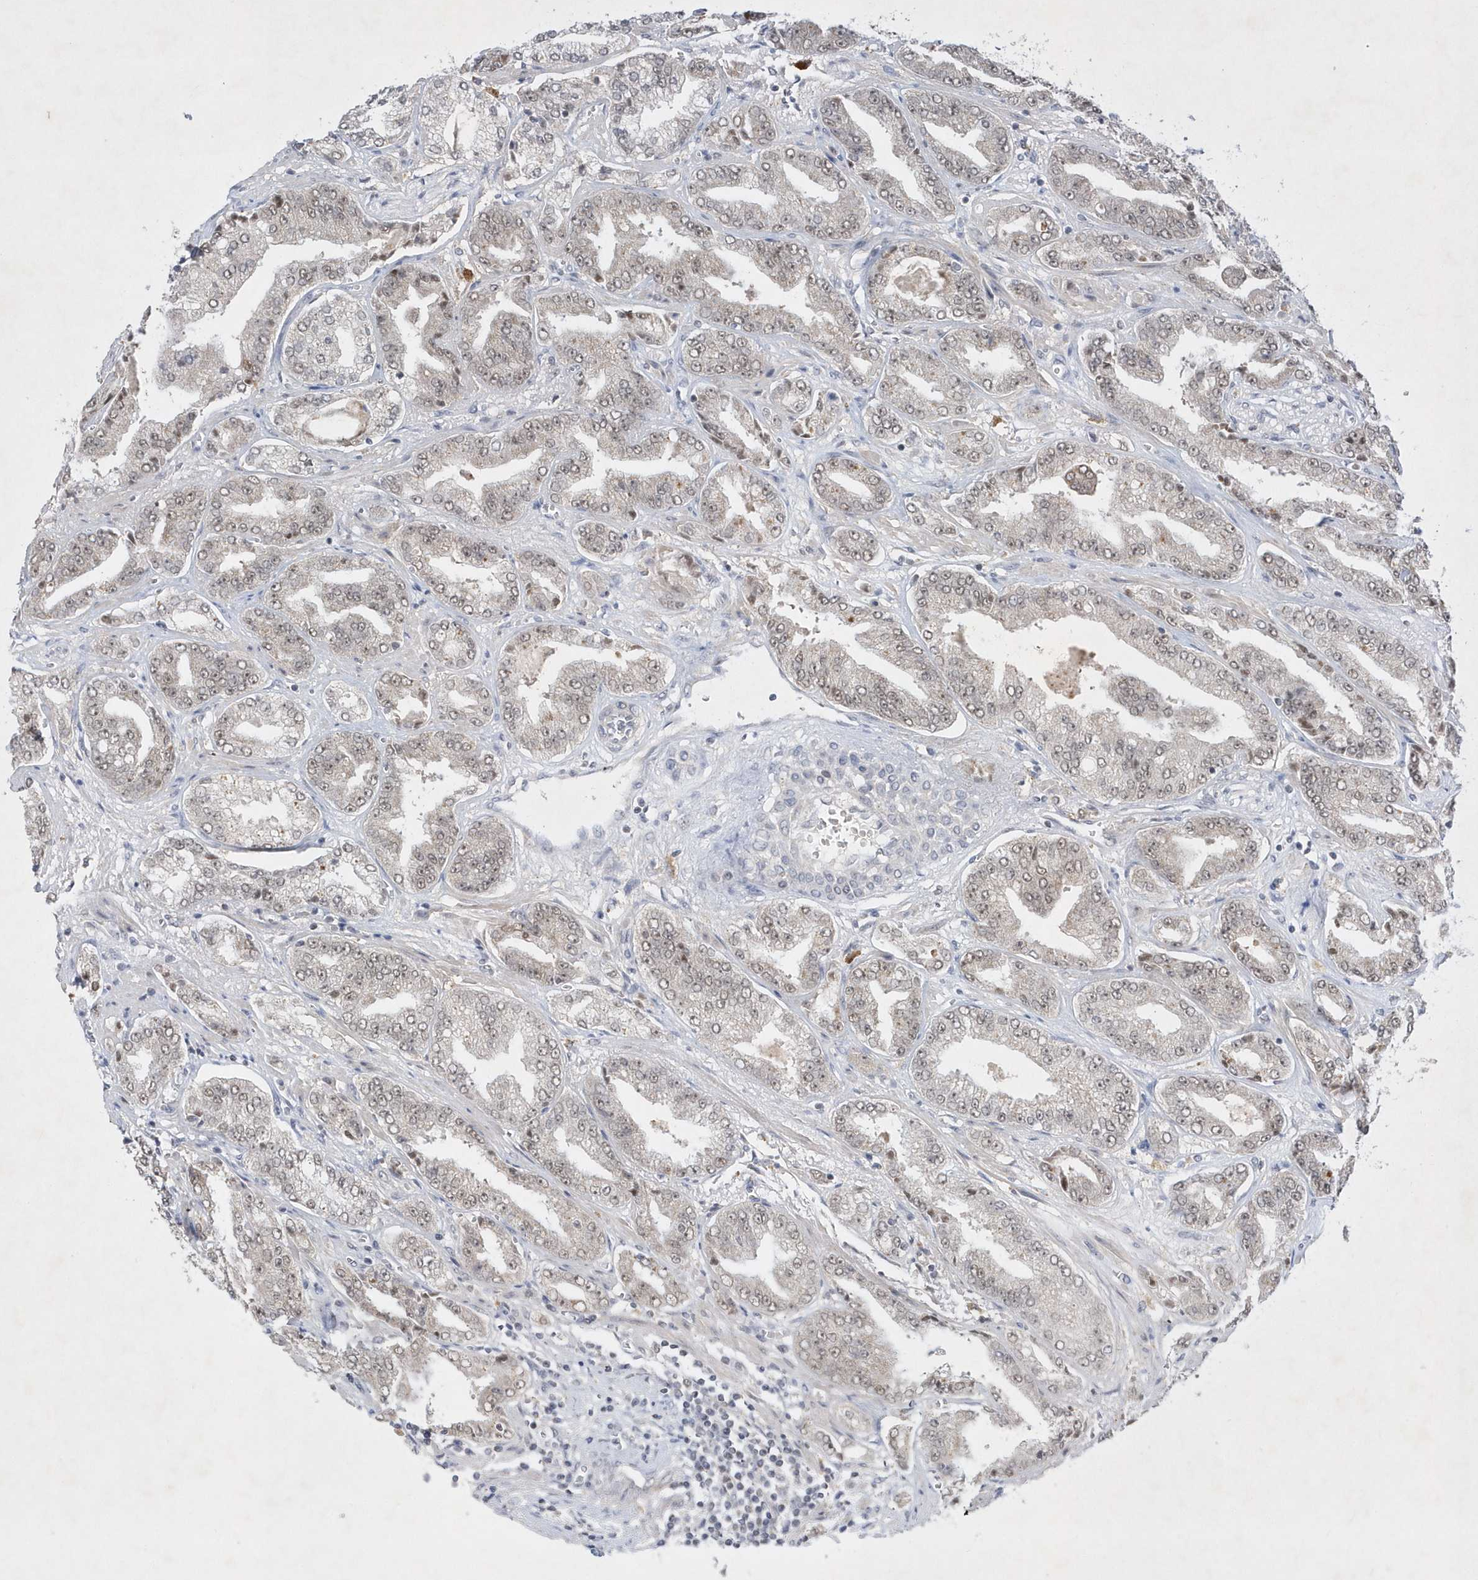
{"staining": {"intensity": "moderate", "quantity": "<25%", "location": "nuclear"}, "tissue": "prostate cancer", "cell_type": "Tumor cells", "image_type": "cancer", "snomed": [{"axis": "morphology", "description": "Adenocarcinoma, High grade"}, {"axis": "topography", "description": "Prostate"}], "caption": "Moderate nuclear expression is appreciated in approximately <25% of tumor cells in prostate high-grade adenocarcinoma. (DAB IHC, brown staining for protein, blue staining for nuclei).", "gene": "CPSF3", "patient": {"sex": "male", "age": 71}}